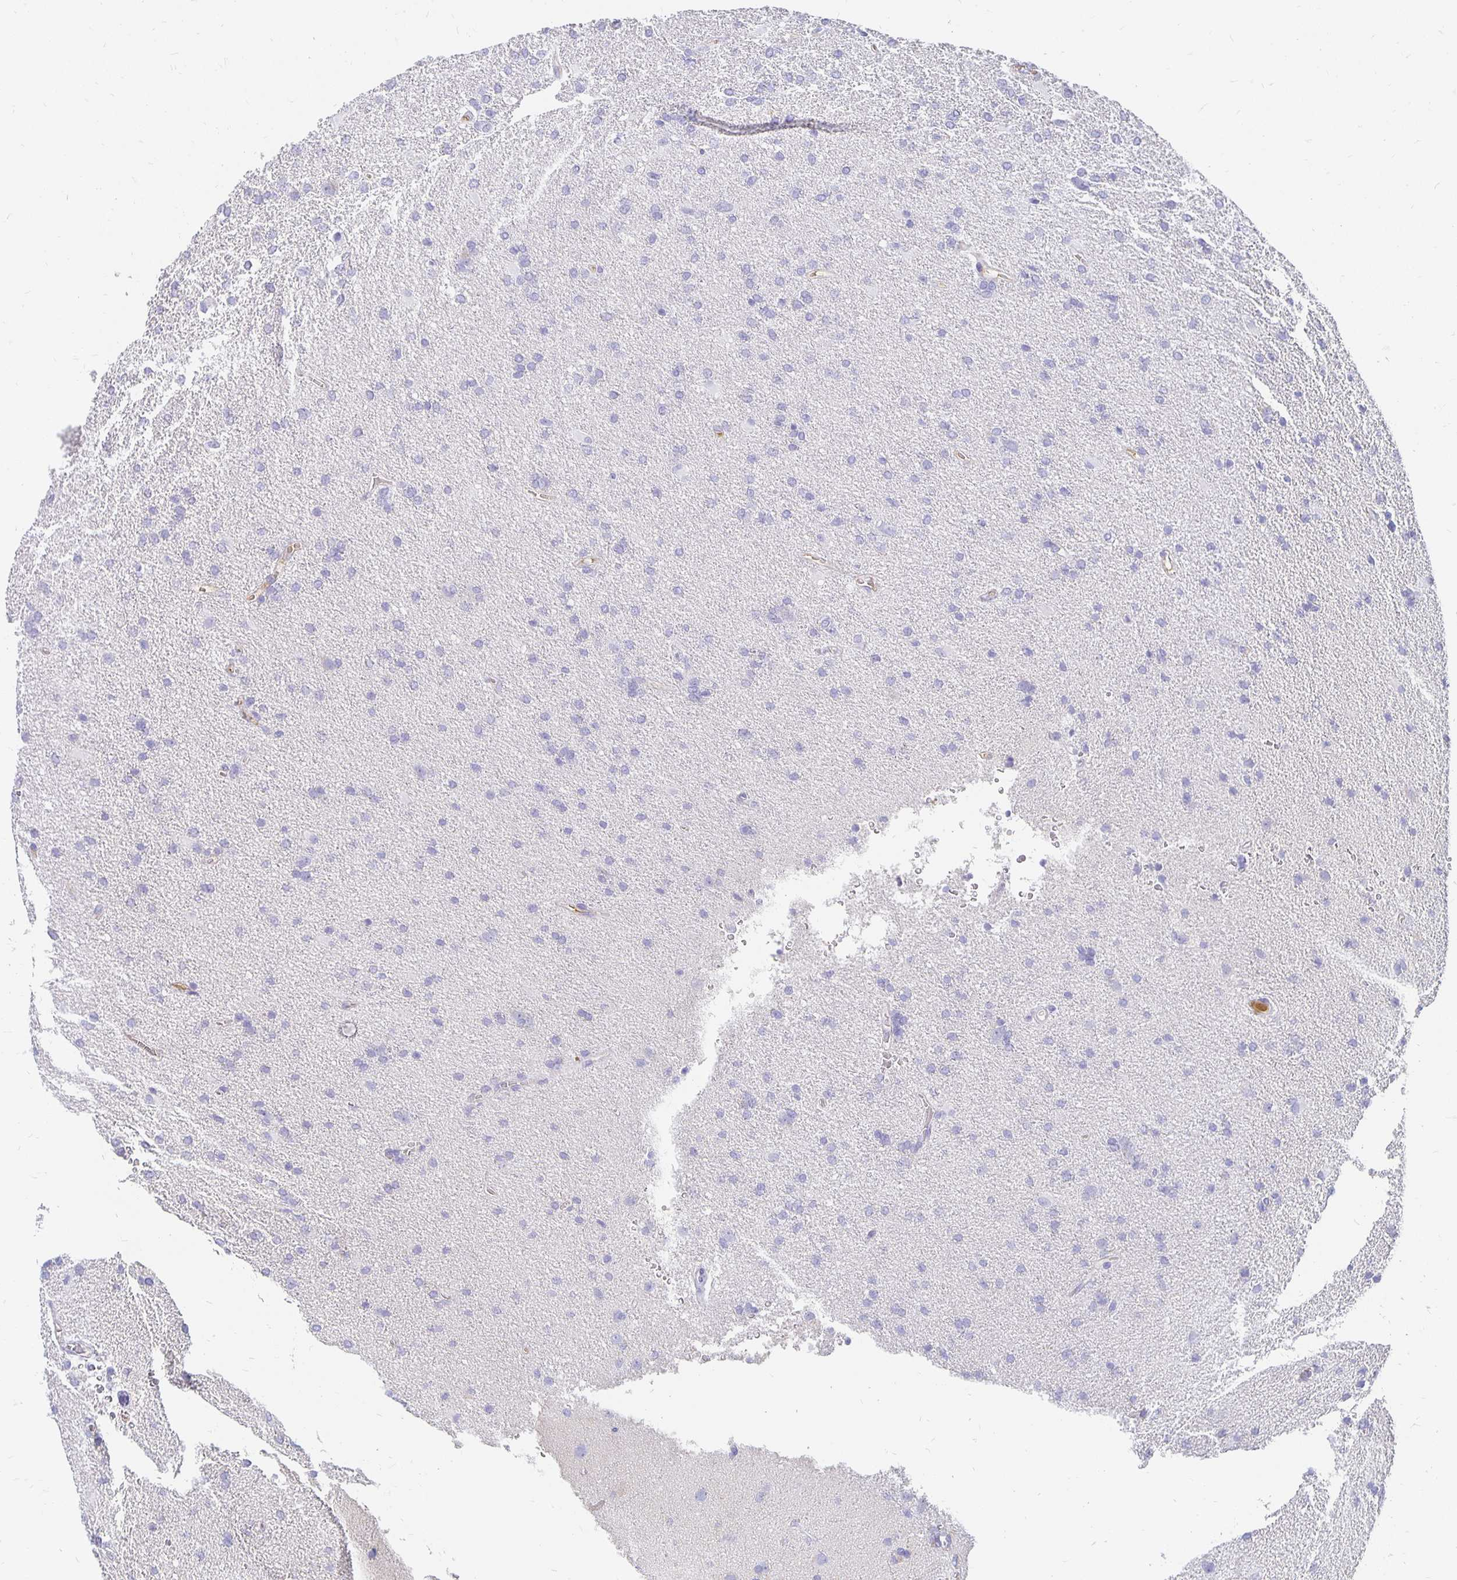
{"staining": {"intensity": "negative", "quantity": "none", "location": "none"}, "tissue": "glioma", "cell_type": "Tumor cells", "image_type": "cancer", "snomed": [{"axis": "morphology", "description": "Glioma, malignant, Low grade"}, {"axis": "topography", "description": "Brain"}], "caption": "This is an immunohistochemistry photomicrograph of human glioma. There is no expression in tumor cells.", "gene": "APOB", "patient": {"sex": "male", "age": 66}}